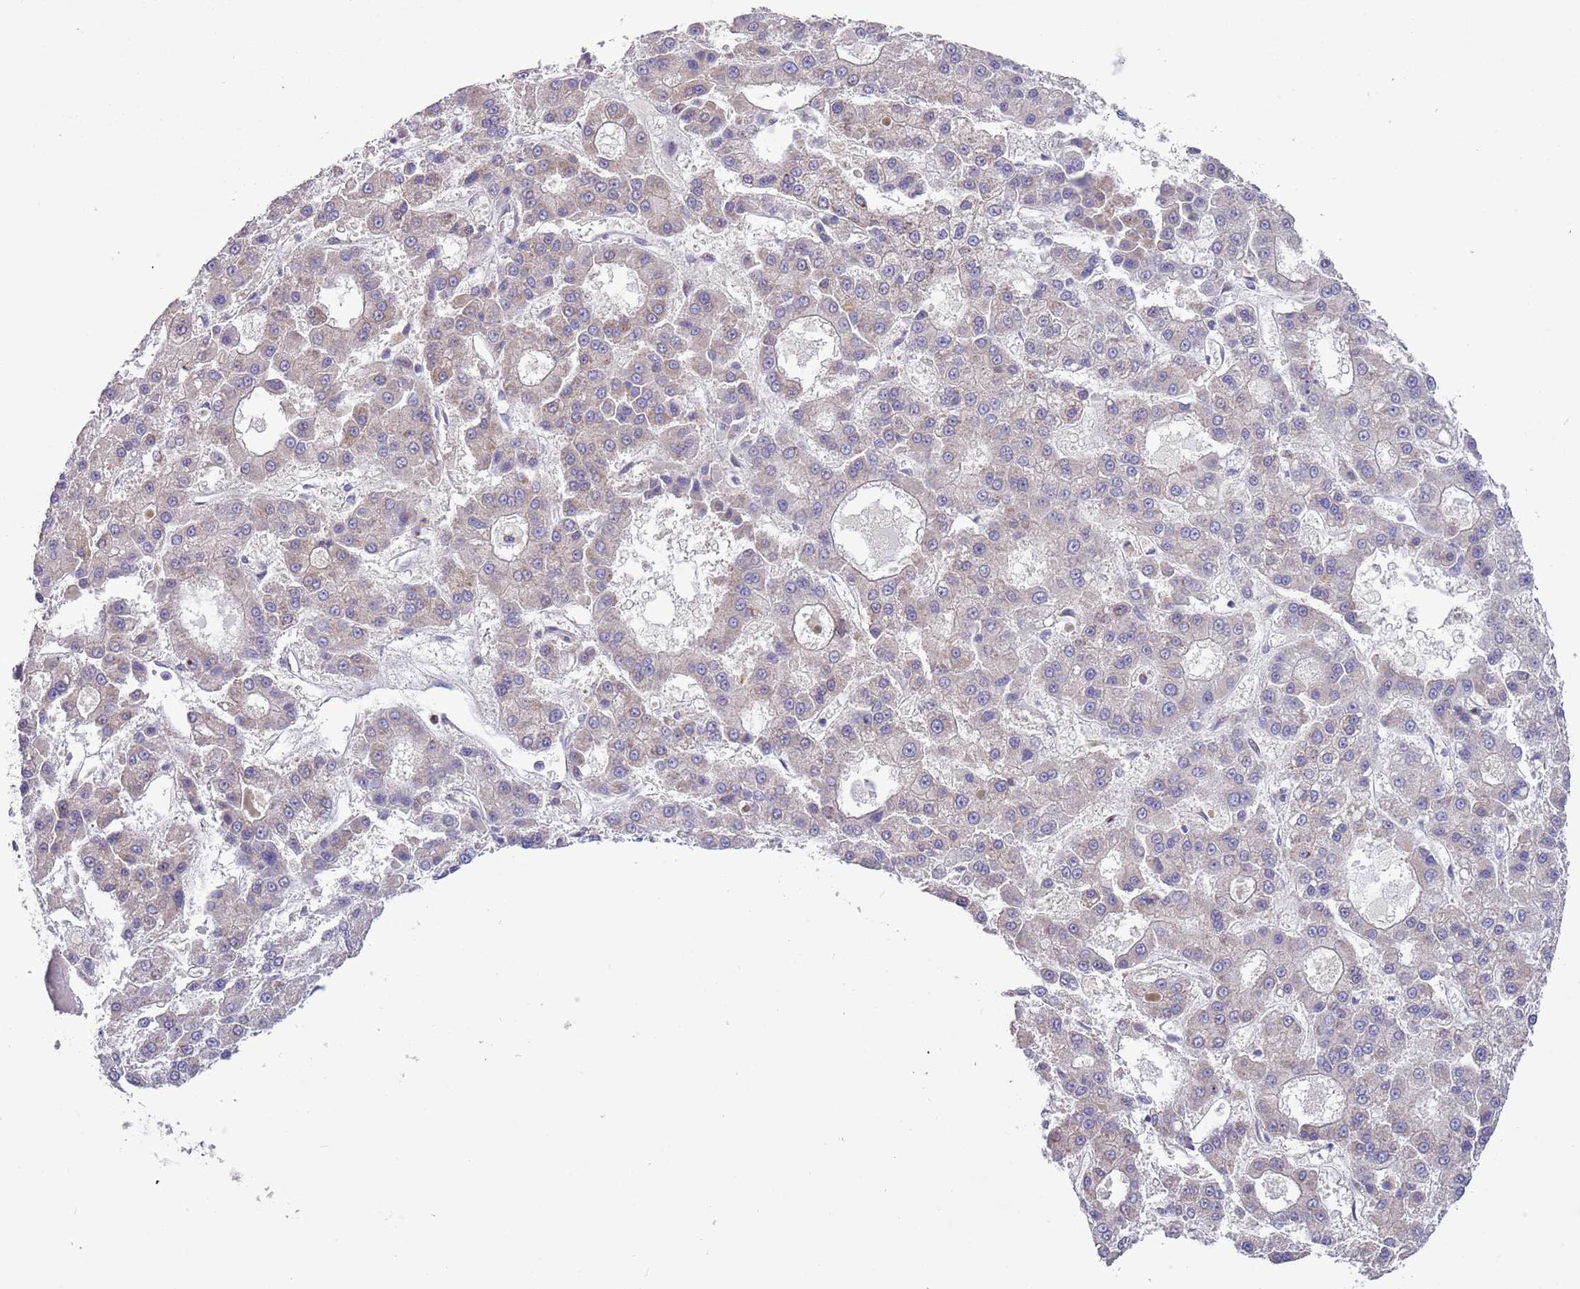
{"staining": {"intensity": "weak", "quantity": "<25%", "location": "cytoplasmic/membranous"}, "tissue": "liver cancer", "cell_type": "Tumor cells", "image_type": "cancer", "snomed": [{"axis": "morphology", "description": "Carcinoma, Hepatocellular, NOS"}, {"axis": "topography", "description": "Liver"}], "caption": "An image of liver hepatocellular carcinoma stained for a protein shows no brown staining in tumor cells. (Stains: DAB immunohistochemistry with hematoxylin counter stain, Microscopy: brightfield microscopy at high magnification).", "gene": "ITGB6", "patient": {"sex": "male", "age": 70}}